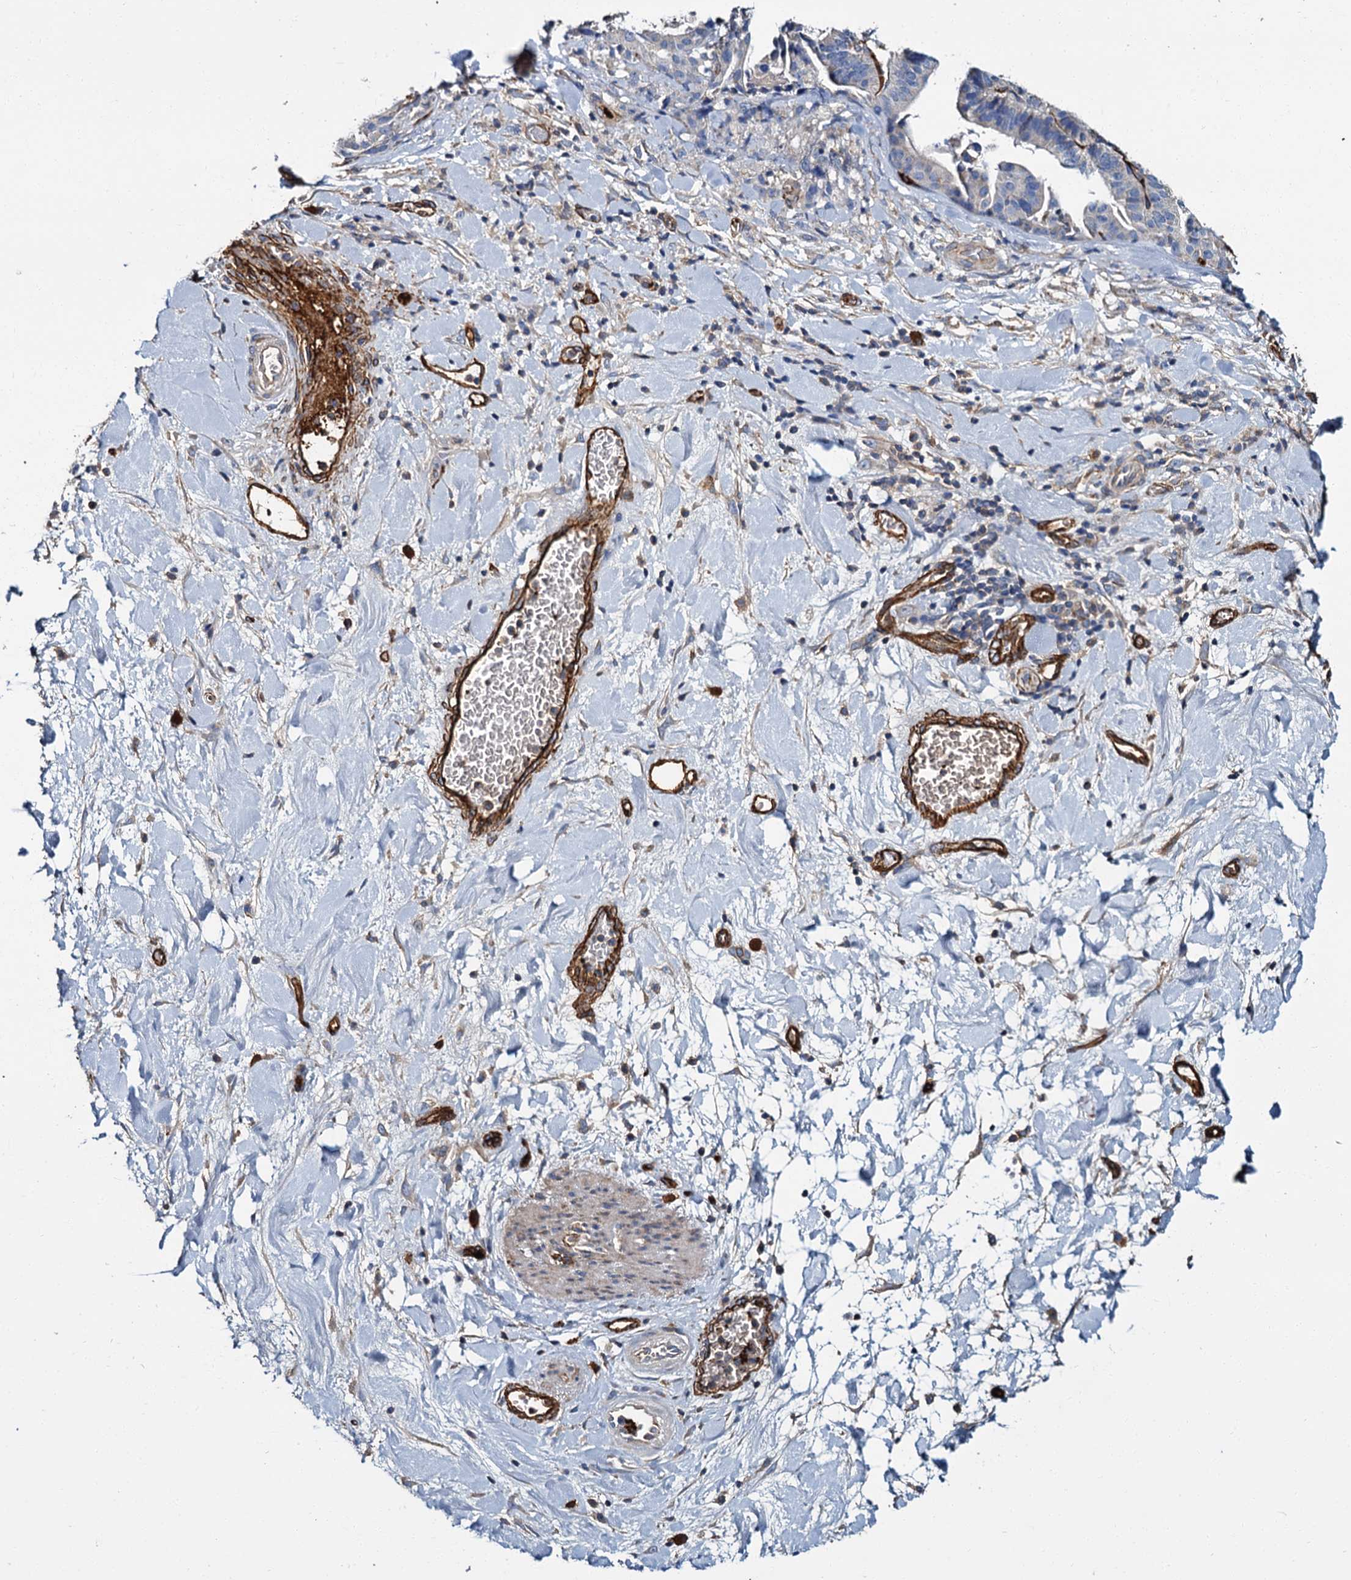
{"staining": {"intensity": "negative", "quantity": "none", "location": "none"}, "tissue": "stomach cancer", "cell_type": "Tumor cells", "image_type": "cancer", "snomed": [{"axis": "morphology", "description": "Adenocarcinoma, NOS"}, {"axis": "topography", "description": "Stomach"}], "caption": "Tumor cells show no significant protein positivity in stomach cancer. (Brightfield microscopy of DAB IHC at high magnification).", "gene": "CACNA1C", "patient": {"sex": "male", "age": 48}}